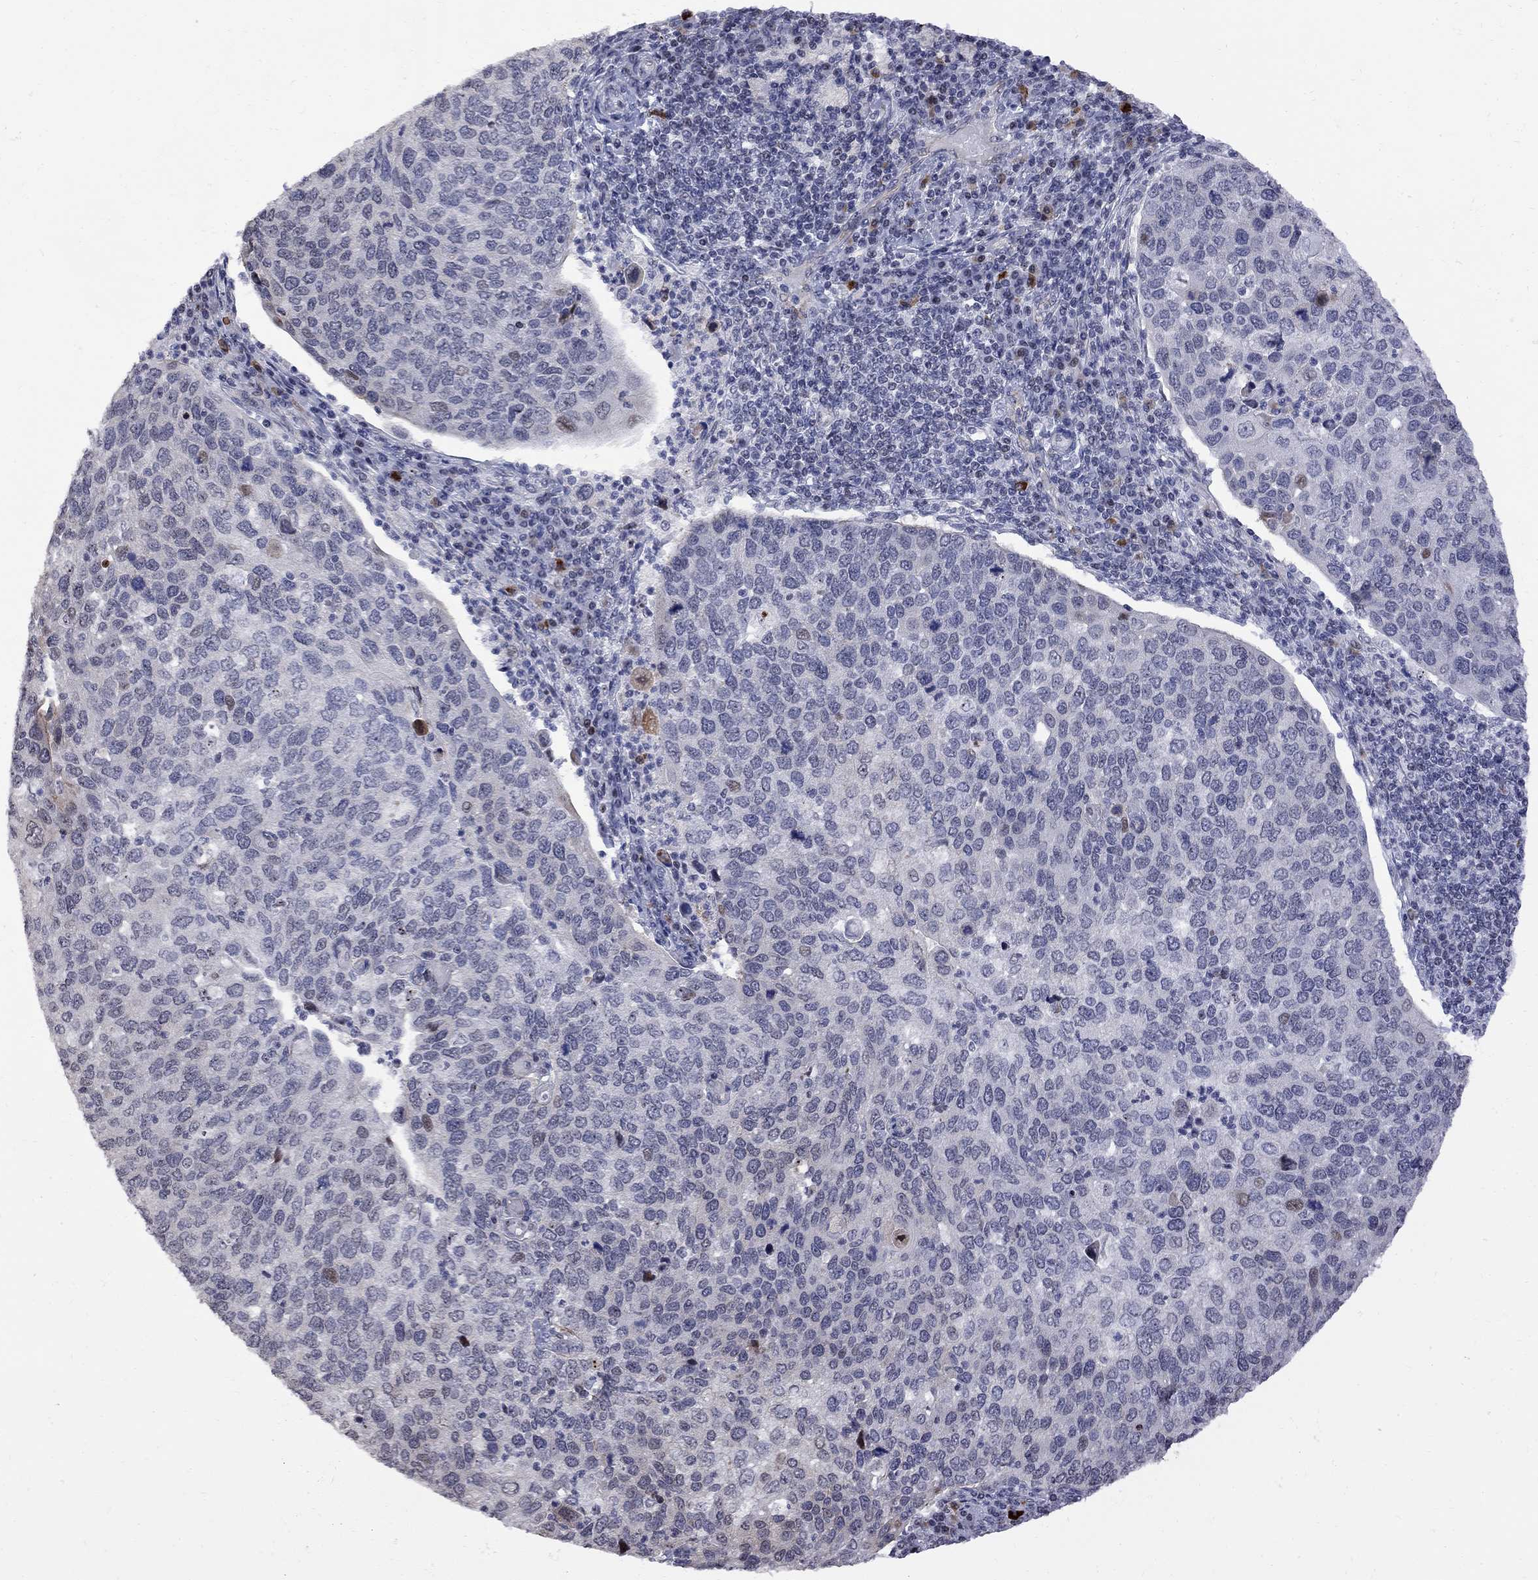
{"staining": {"intensity": "weak", "quantity": "<25%", "location": "nuclear"}, "tissue": "cervical cancer", "cell_type": "Tumor cells", "image_type": "cancer", "snomed": [{"axis": "morphology", "description": "Squamous cell carcinoma, NOS"}, {"axis": "topography", "description": "Cervix"}], "caption": "Squamous cell carcinoma (cervical) was stained to show a protein in brown. There is no significant staining in tumor cells. The staining was performed using DAB (3,3'-diaminobenzidine) to visualize the protein expression in brown, while the nuclei were stained in blue with hematoxylin (Magnification: 20x).", "gene": "DHX33", "patient": {"sex": "female", "age": 54}}